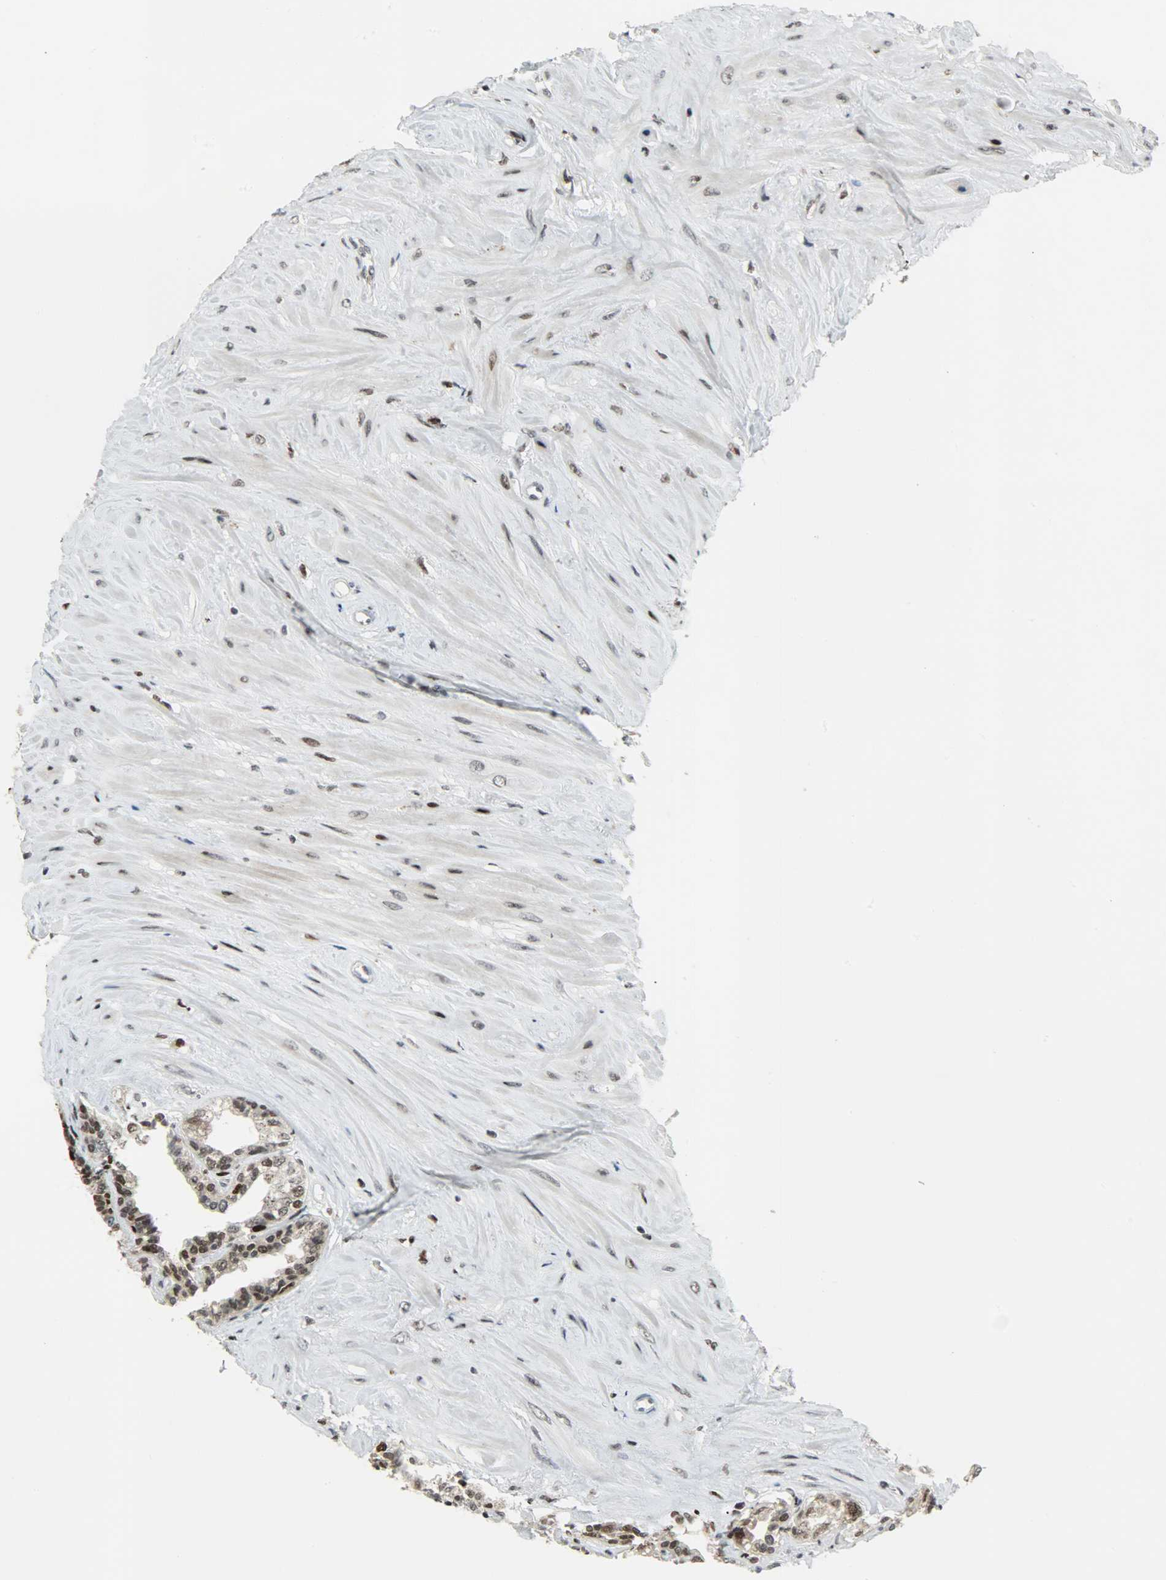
{"staining": {"intensity": "strong", "quantity": "25%-75%", "location": "nuclear"}, "tissue": "seminal vesicle", "cell_type": "Glandular cells", "image_type": "normal", "snomed": [{"axis": "morphology", "description": "Normal tissue, NOS"}, {"axis": "morphology", "description": "Inflammation, NOS"}, {"axis": "topography", "description": "Urinary bladder"}, {"axis": "topography", "description": "Prostate"}, {"axis": "topography", "description": "Seminal veicle"}], "caption": "This is a histology image of IHC staining of normal seminal vesicle, which shows strong positivity in the nuclear of glandular cells.", "gene": "SNAI1", "patient": {"sex": "male", "age": 82}}